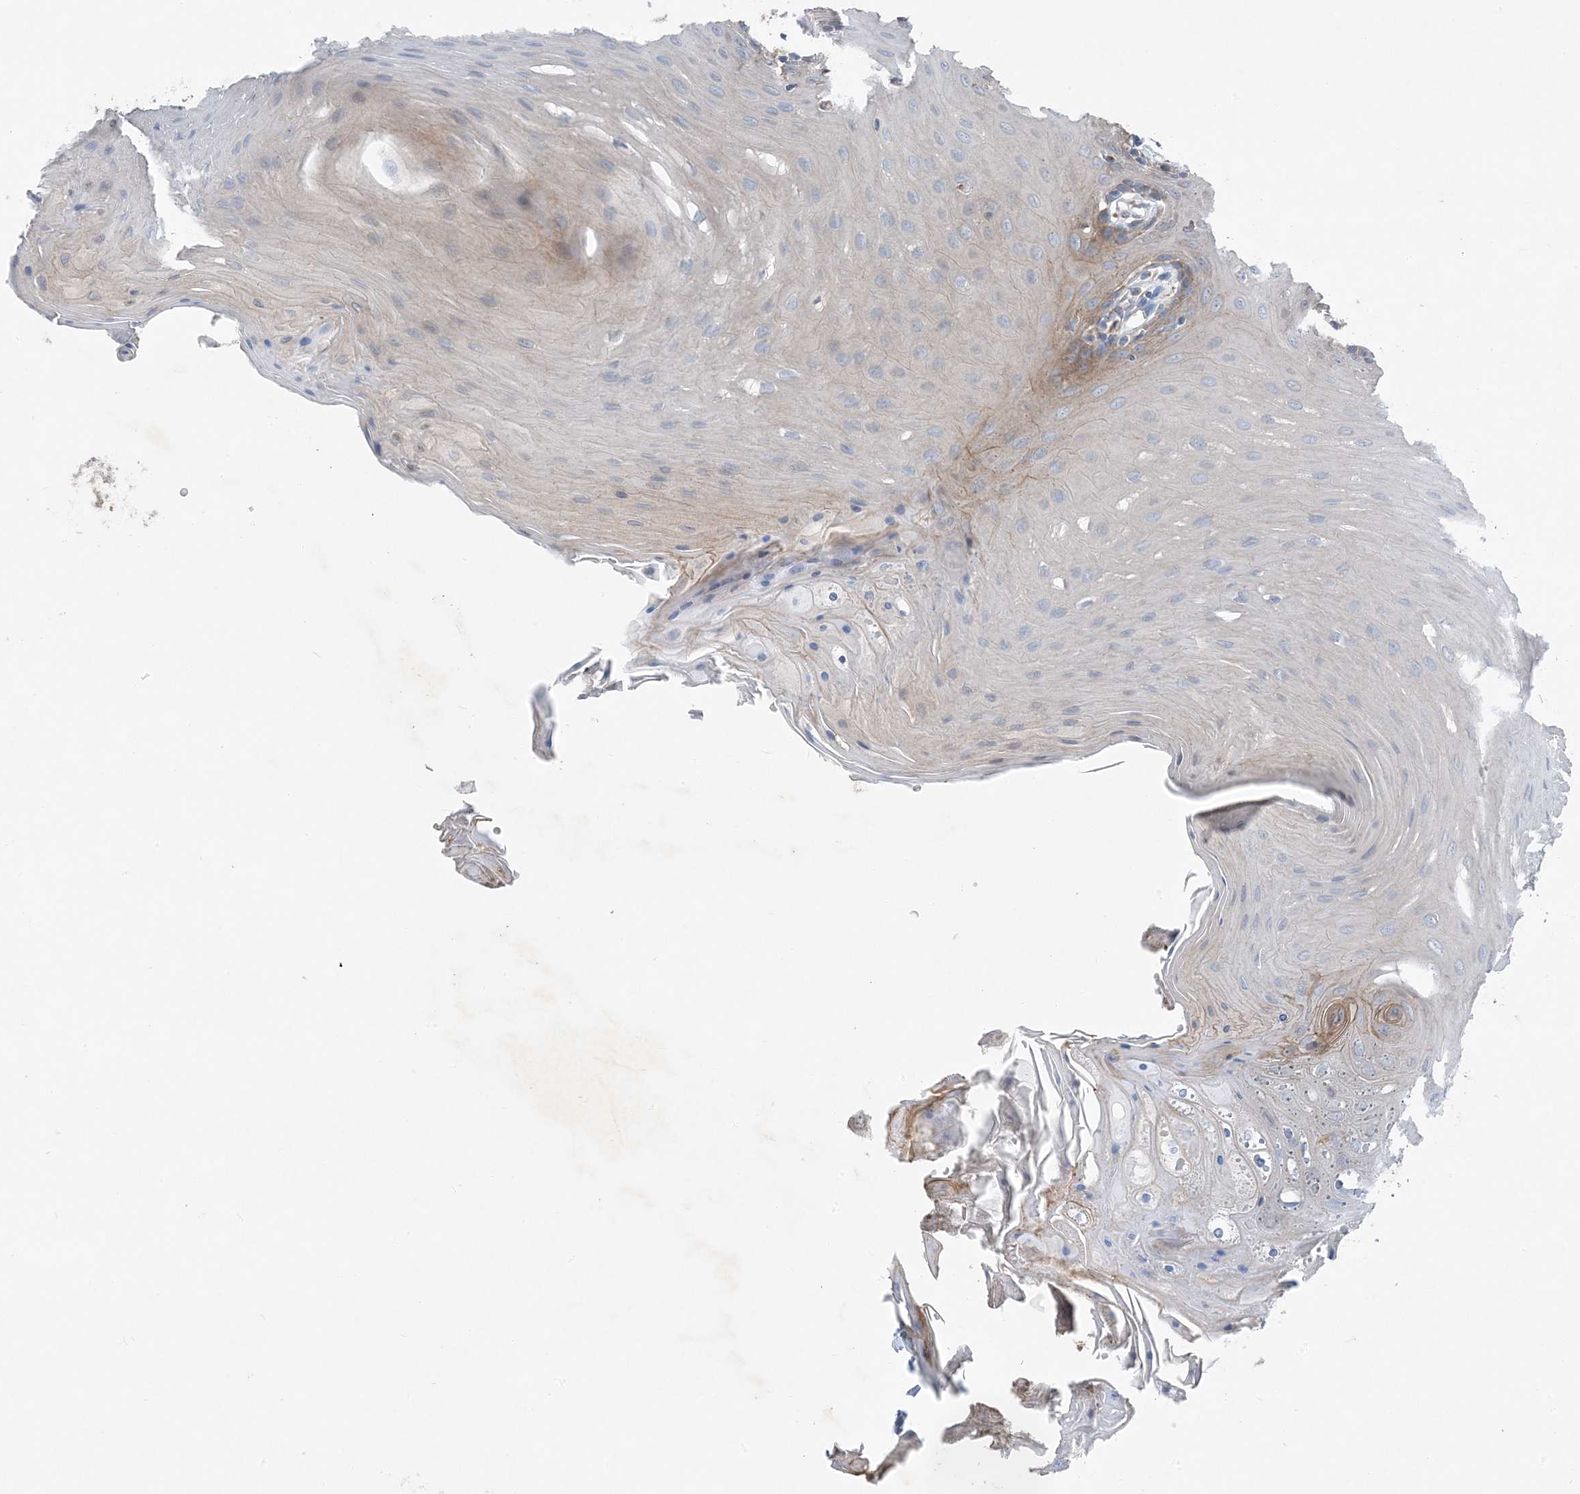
{"staining": {"intensity": "weak", "quantity": "<25%", "location": "cytoplasmic/membranous"}, "tissue": "oral mucosa", "cell_type": "Squamous epithelial cells", "image_type": "normal", "snomed": [{"axis": "morphology", "description": "Normal tissue, NOS"}, {"axis": "morphology", "description": "Squamous cell carcinoma, NOS"}, {"axis": "topography", "description": "Skeletal muscle"}, {"axis": "topography", "description": "Oral tissue"}, {"axis": "topography", "description": "Salivary gland"}, {"axis": "topography", "description": "Head-Neck"}], "caption": "Immunohistochemistry (IHC) image of unremarkable oral mucosa: oral mucosa stained with DAB exhibits no significant protein expression in squamous epithelial cells.", "gene": "DHX30", "patient": {"sex": "male", "age": 54}}